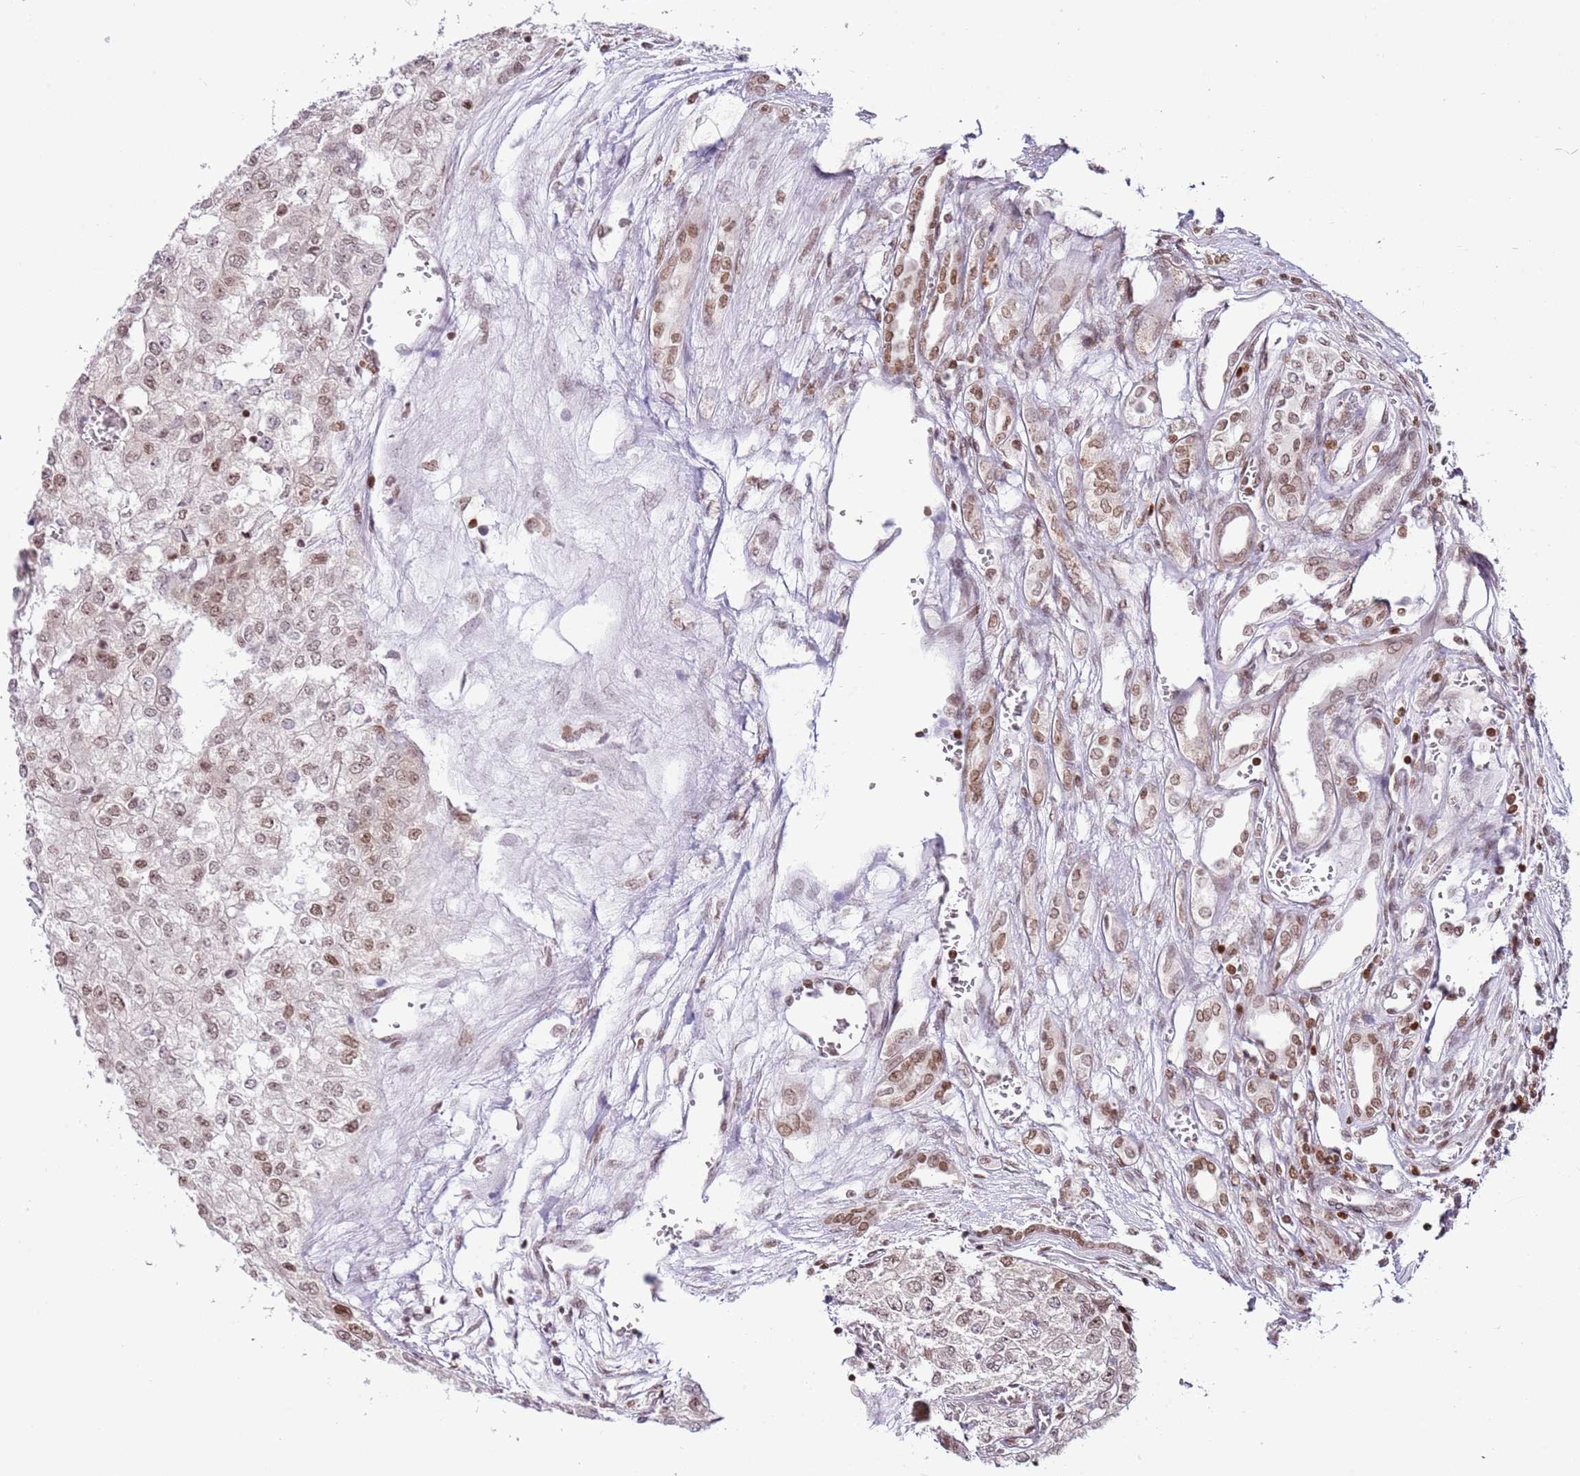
{"staining": {"intensity": "weak", "quantity": "25%-75%", "location": "nuclear"}, "tissue": "renal cancer", "cell_type": "Tumor cells", "image_type": "cancer", "snomed": [{"axis": "morphology", "description": "Adenocarcinoma, NOS"}, {"axis": "topography", "description": "Kidney"}], "caption": "Immunohistochemical staining of human renal cancer exhibits low levels of weak nuclear protein expression in about 25%-75% of tumor cells.", "gene": "SELENOH", "patient": {"sex": "female", "age": 54}}